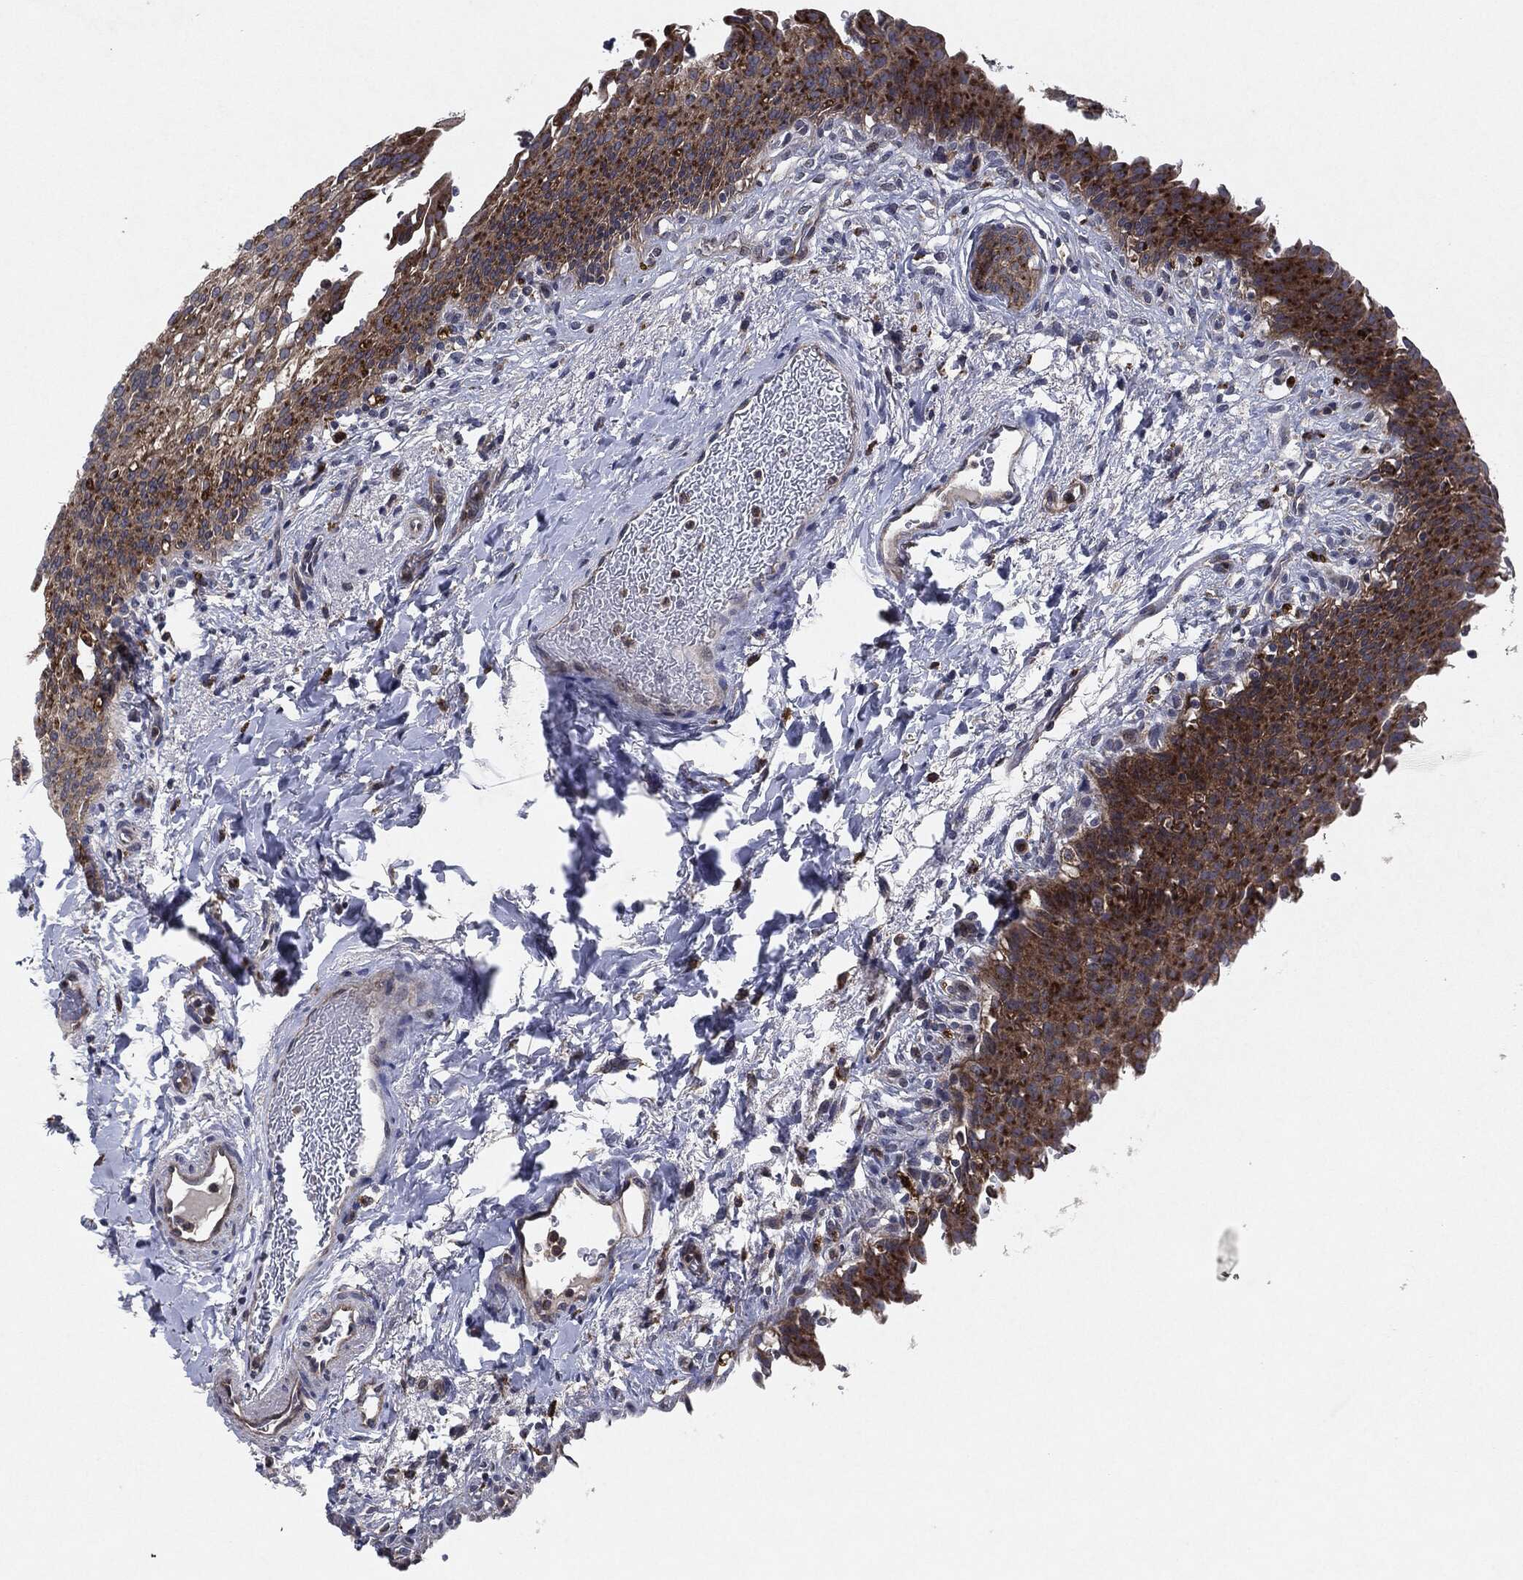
{"staining": {"intensity": "strong", "quantity": "25%-75%", "location": "cytoplasmic/membranous"}, "tissue": "urinary bladder", "cell_type": "Urothelial cells", "image_type": "normal", "snomed": [{"axis": "morphology", "description": "Normal tissue, NOS"}, {"axis": "topography", "description": "Urinary bladder"}], "caption": "About 25%-75% of urothelial cells in normal human urinary bladder show strong cytoplasmic/membranous protein expression as visualized by brown immunohistochemical staining.", "gene": "SLC31A2", "patient": {"sex": "female", "age": 60}}